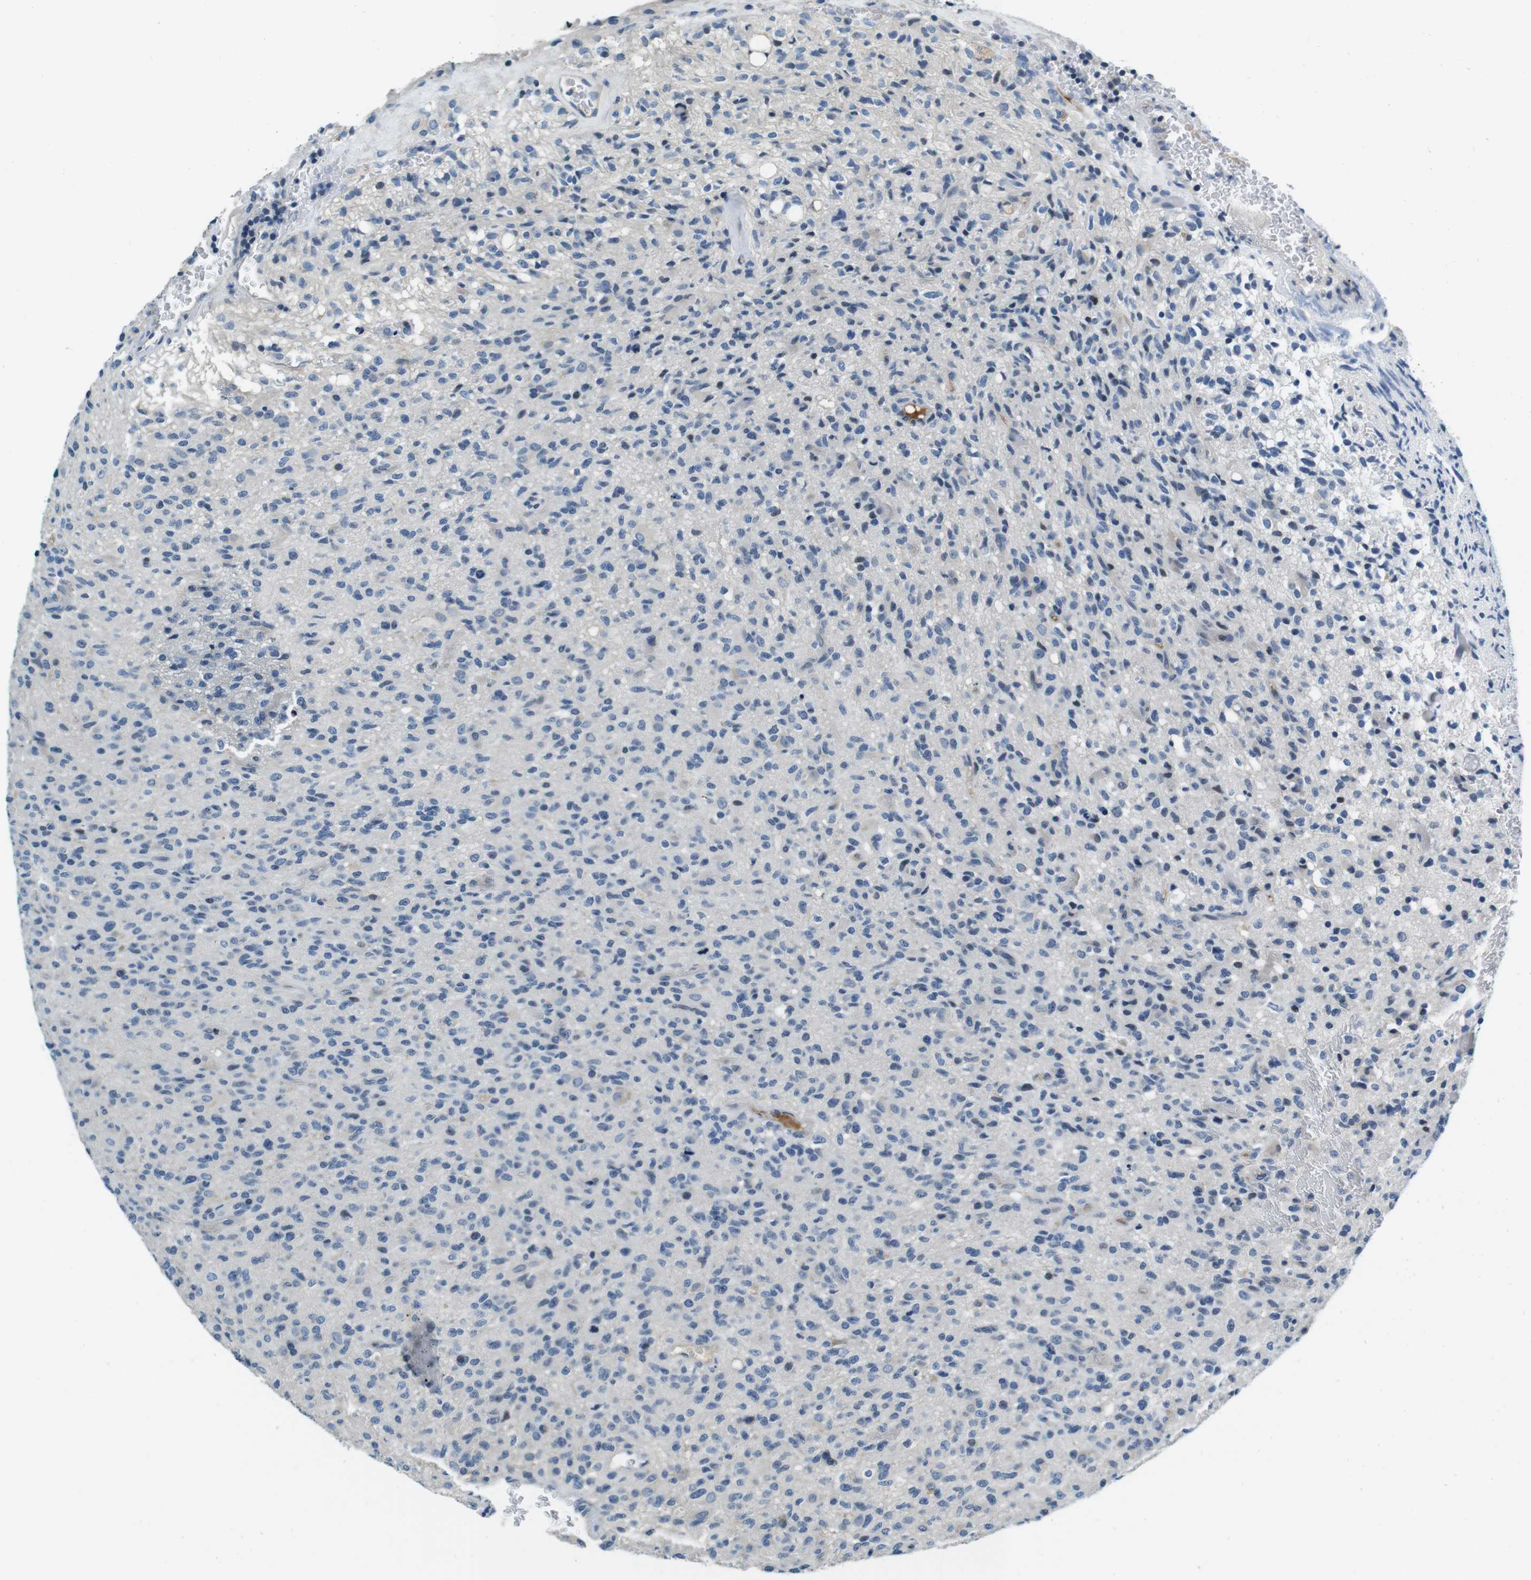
{"staining": {"intensity": "negative", "quantity": "none", "location": "none"}, "tissue": "glioma", "cell_type": "Tumor cells", "image_type": "cancer", "snomed": [{"axis": "morphology", "description": "Glioma, malignant, High grade"}, {"axis": "topography", "description": "Brain"}], "caption": "Histopathology image shows no protein expression in tumor cells of malignant high-grade glioma tissue. Nuclei are stained in blue.", "gene": "KCNJ5", "patient": {"sex": "male", "age": 71}}